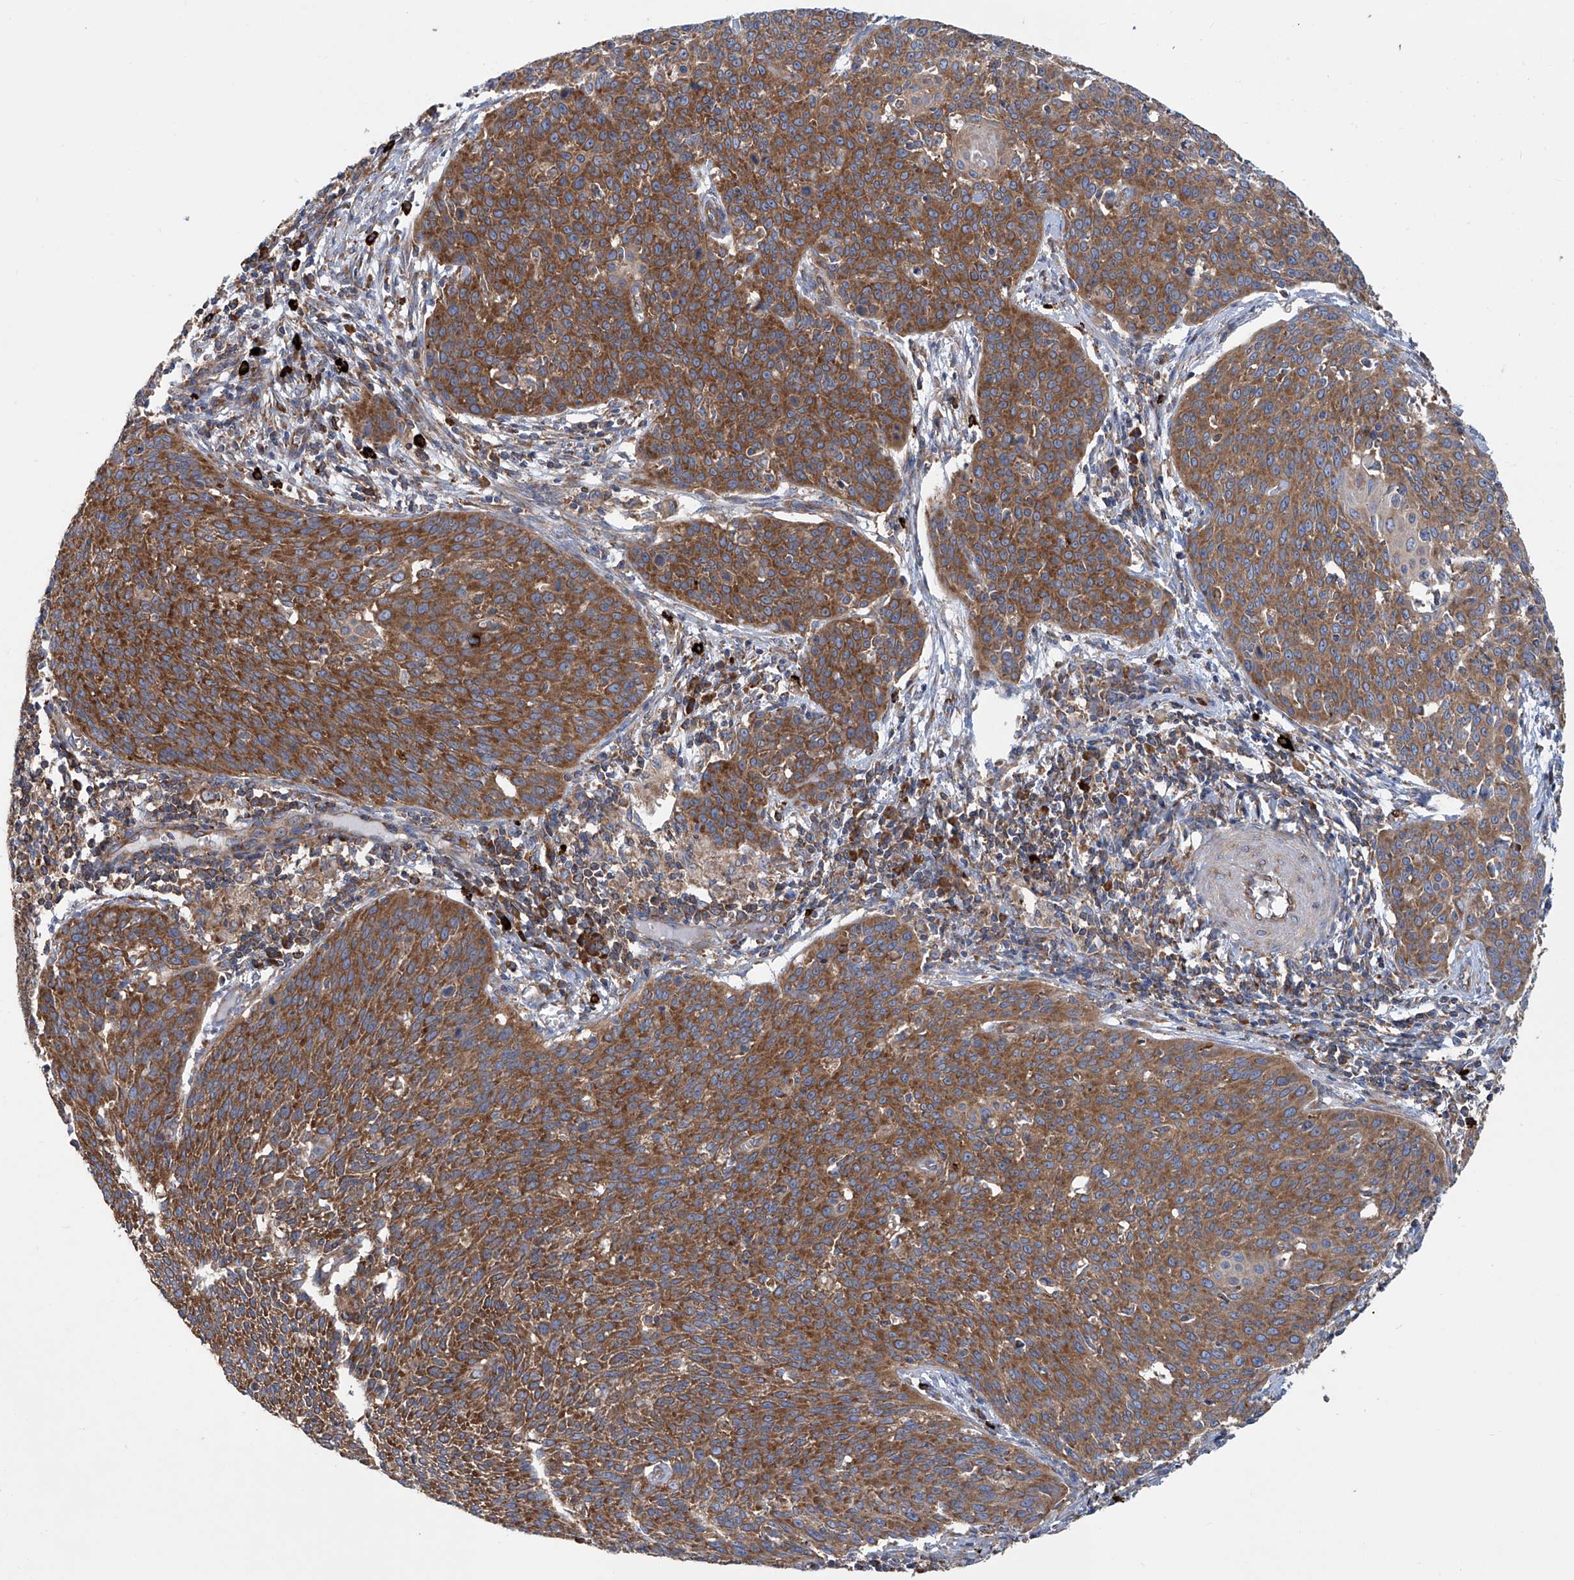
{"staining": {"intensity": "strong", "quantity": ">75%", "location": "cytoplasmic/membranous"}, "tissue": "cervical cancer", "cell_type": "Tumor cells", "image_type": "cancer", "snomed": [{"axis": "morphology", "description": "Squamous cell carcinoma, NOS"}, {"axis": "topography", "description": "Cervix"}], "caption": "Brown immunohistochemical staining in cervical squamous cell carcinoma demonstrates strong cytoplasmic/membranous staining in approximately >75% of tumor cells. Ihc stains the protein of interest in brown and the nuclei are stained blue.", "gene": "SENP2", "patient": {"sex": "female", "age": 38}}